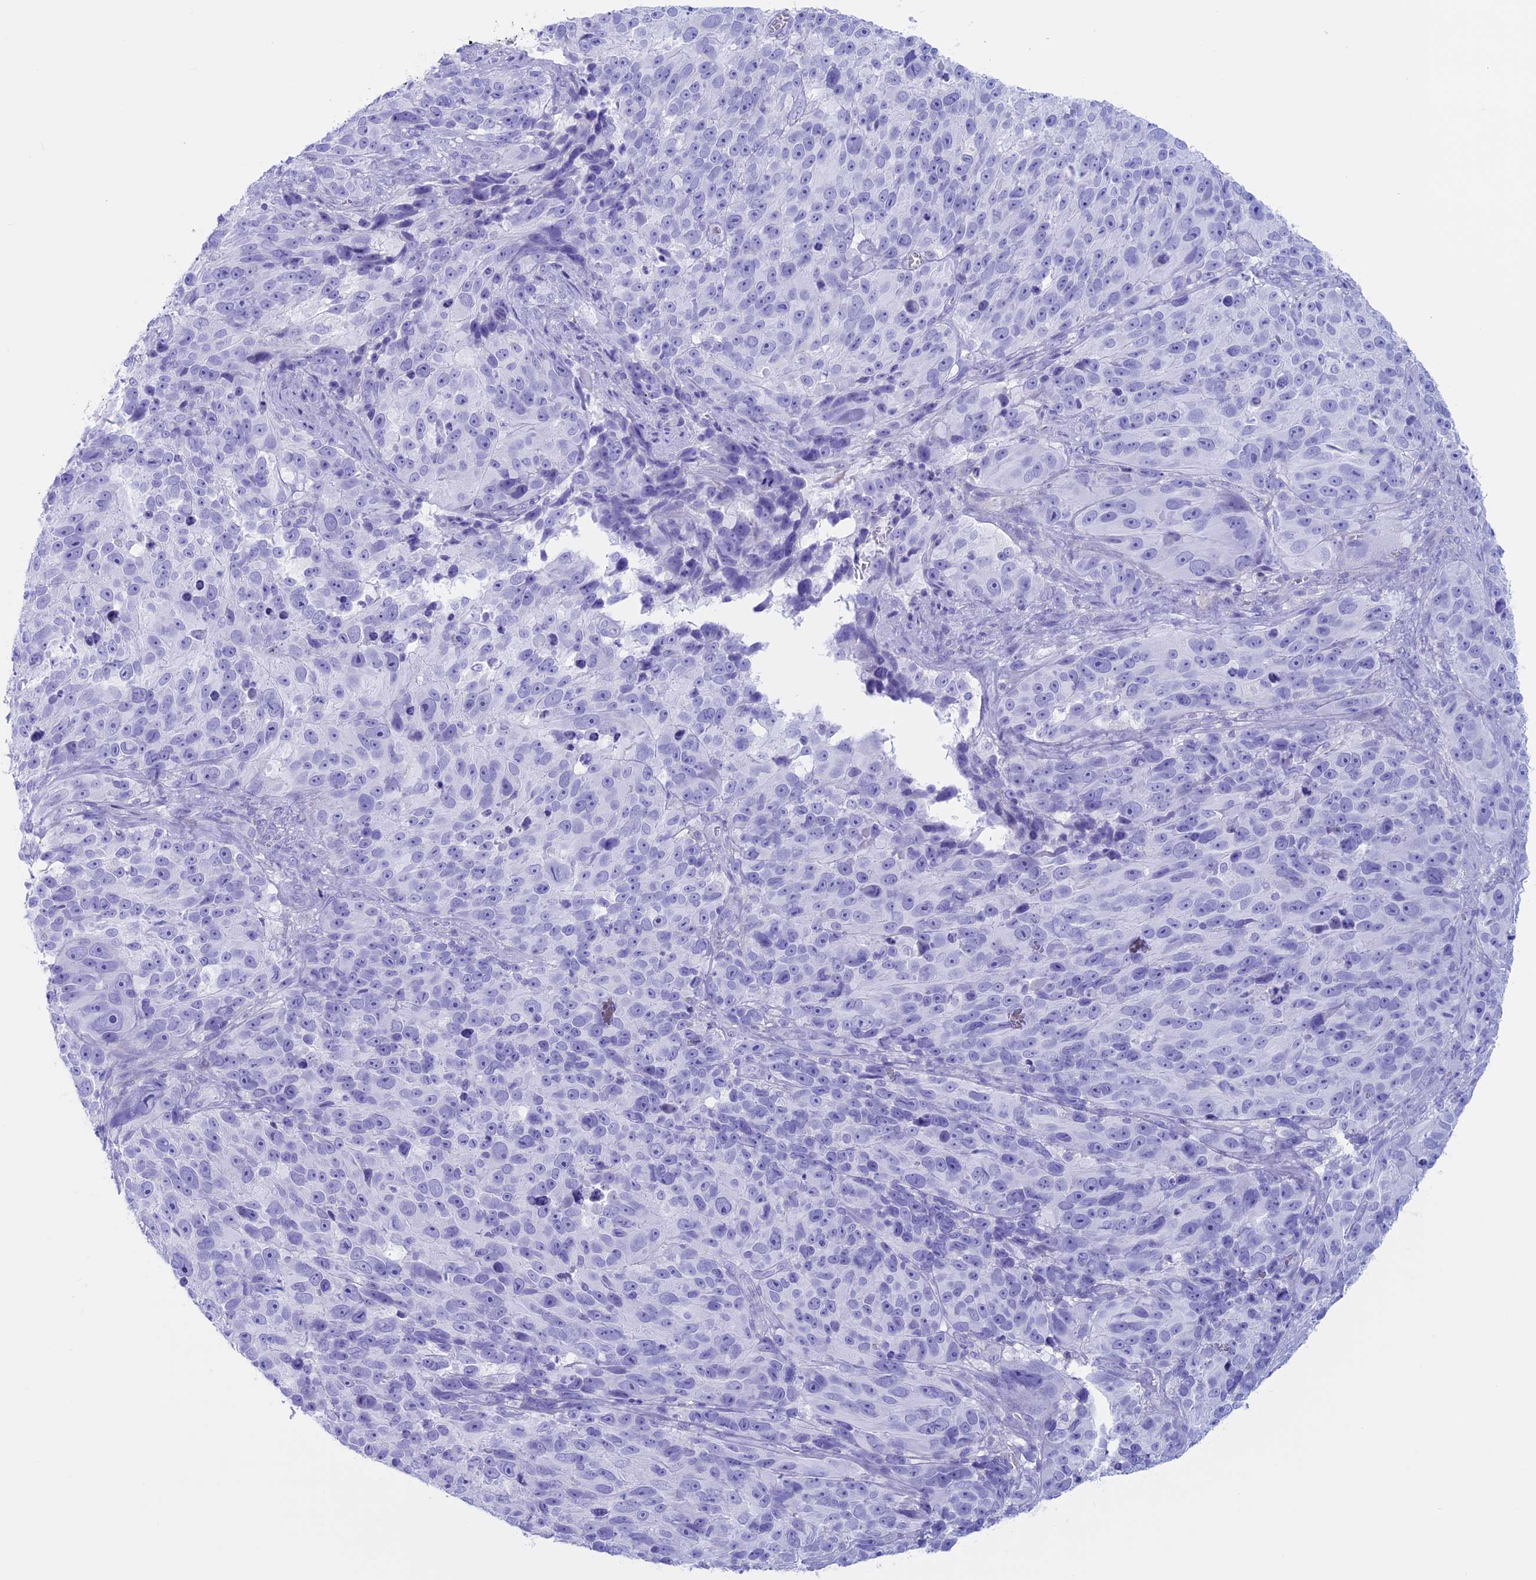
{"staining": {"intensity": "negative", "quantity": "none", "location": "none"}, "tissue": "melanoma", "cell_type": "Tumor cells", "image_type": "cancer", "snomed": [{"axis": "morphology", "description": "Malignant melanoma, NOS"}, {"axis": "topography", "description": "Skin"}], "caption": "Malignant melanoma was stained to show a protein in brown. There is no significant staining in tumor cells.", "gene": "RP1", "patient": {"sex": "male", "age": 84}}